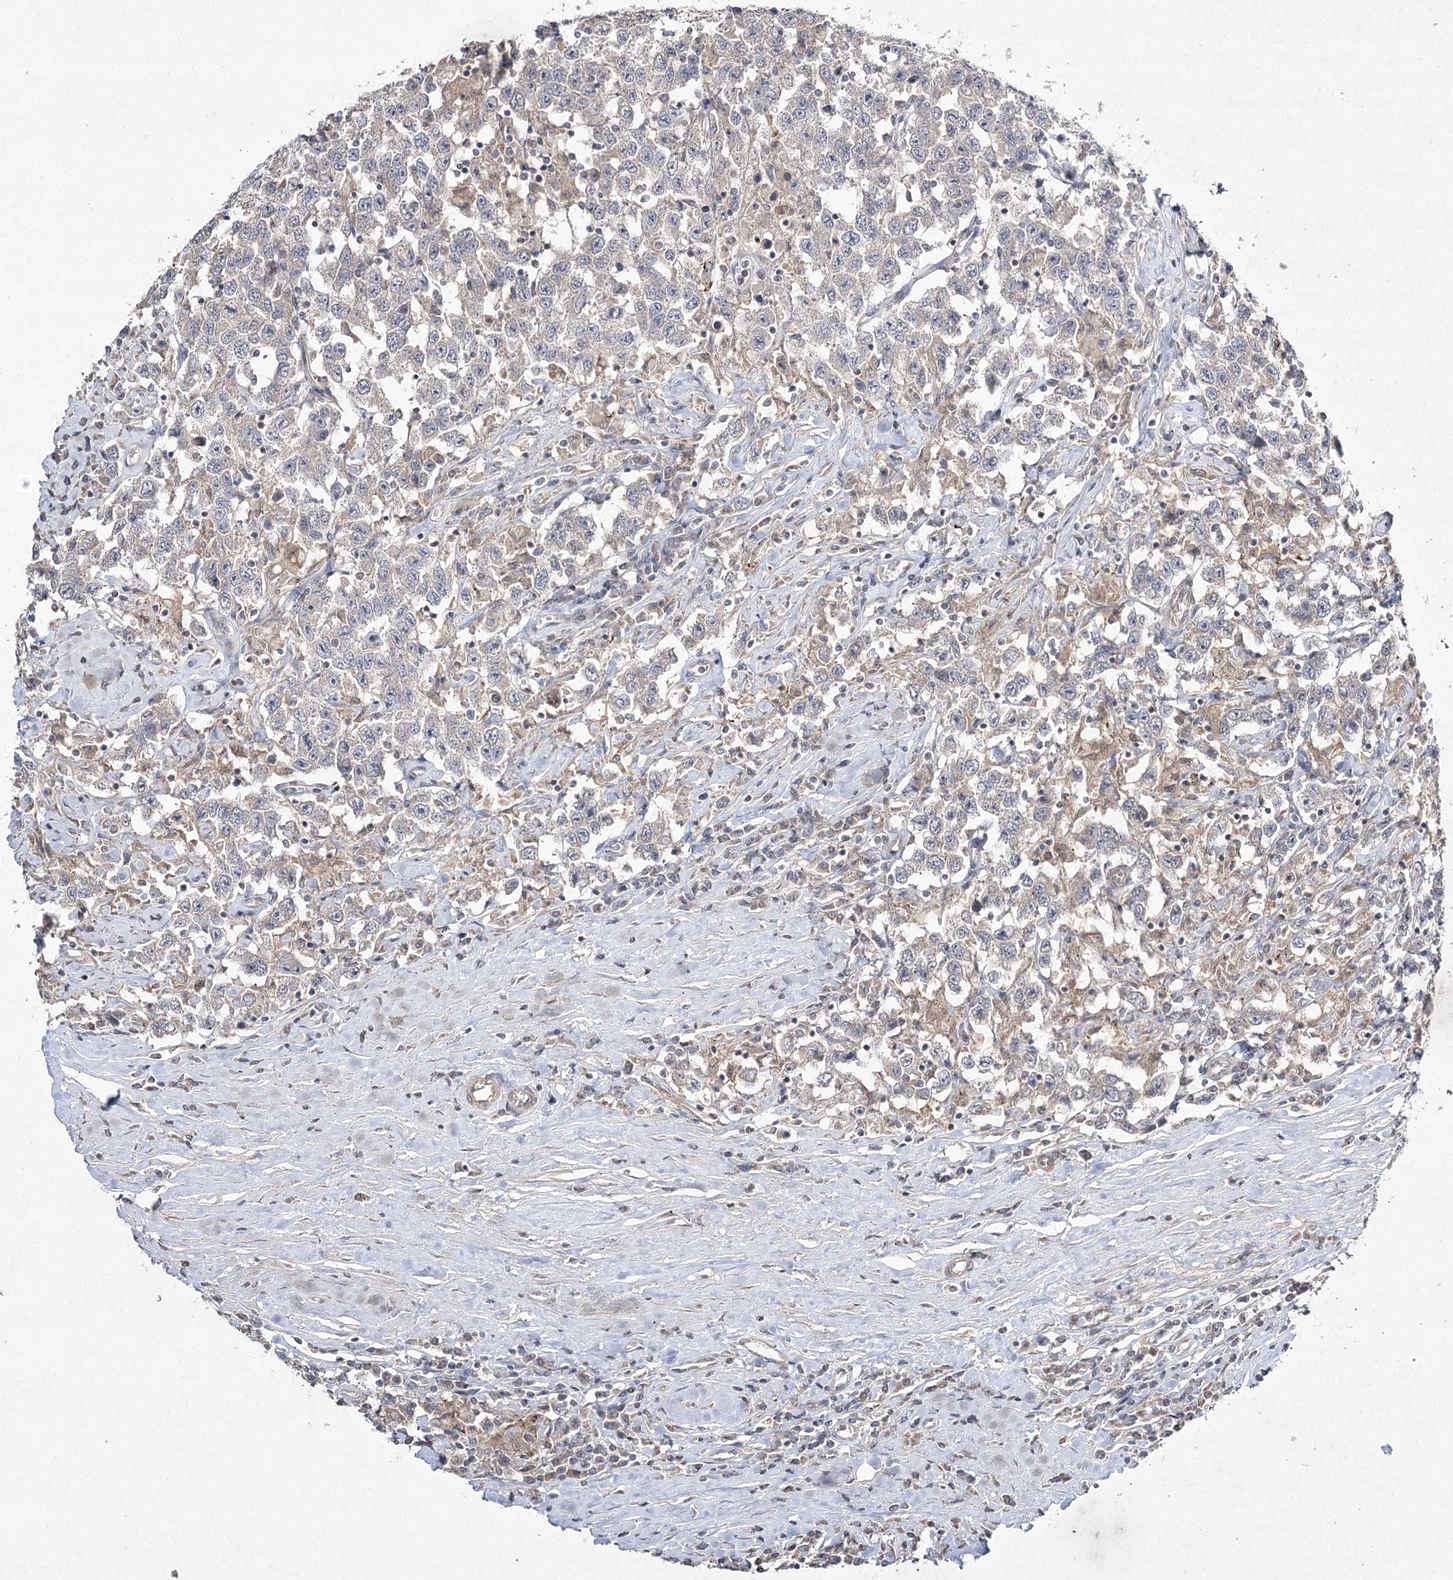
{"staining": {"intensity": "weak", "quantity": "25%-75%", "location": "cytoplasmic/membranous"}, "tissue": "testis cancer", "cell_type": "Tumor cells", "image_type": "cancer", "snomed": [{"axis": "morphology", "description": "Seminoma, NOS"}, {"axis": "topography", "description": "Testis"}], "caption": "Immunohistochemical staining of testis cancer shows low levels of weak cytoplasmic/membranous protein staining in about 25%-75% of tumor cells.", "gene": "FANCL", "patient": {"sex": "male", "age": 41}}